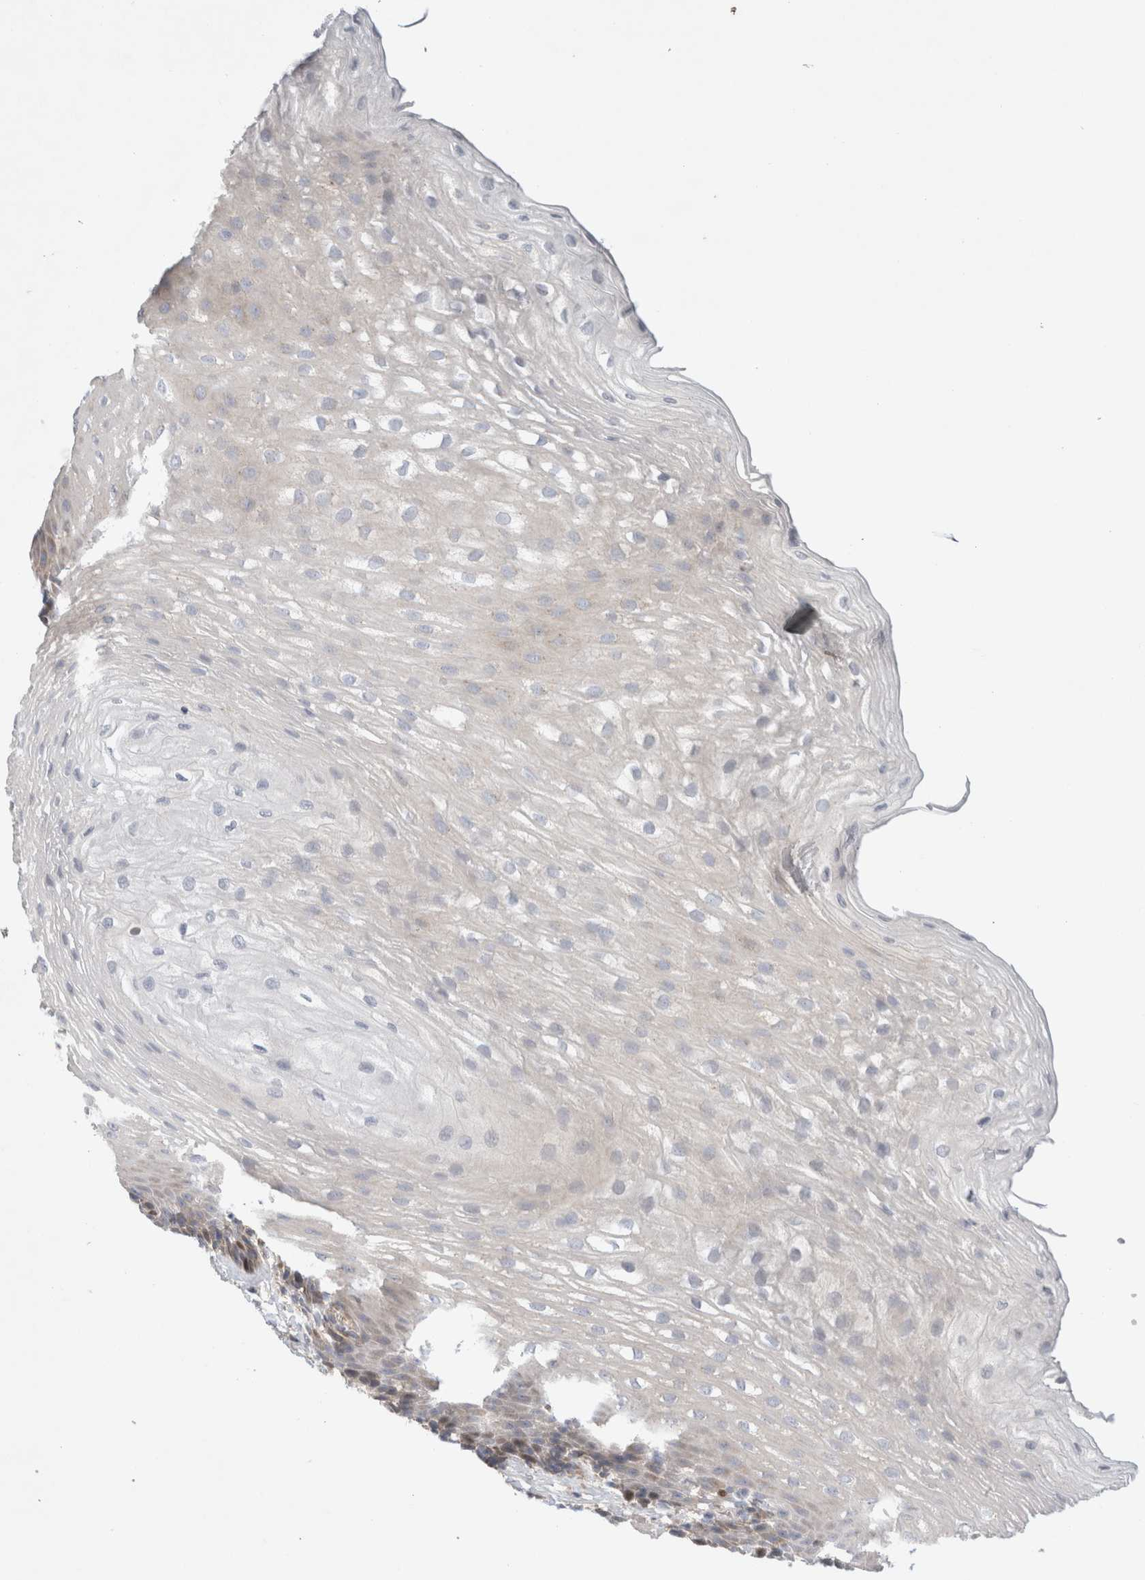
{"staining": {"intensity": "weak", "quantity": "<25%", "location": "cytoplasmic/membranous"}, "tissue": "esophagus", "cell_type": "Squamous epithelial cells", "image_type": "normal", "snomed": [{"axis": "morphology", "description": "Normal tissue, NOS"}, {"axis": "topography", "description": "Esophagus"}], "caption": "Immunohistochemical staining of benign human esophagus reveals no significant staining in squamous epithelial cells.", "gene": "CDCA7L", "patient": {"sex": "female", "age": 66}}